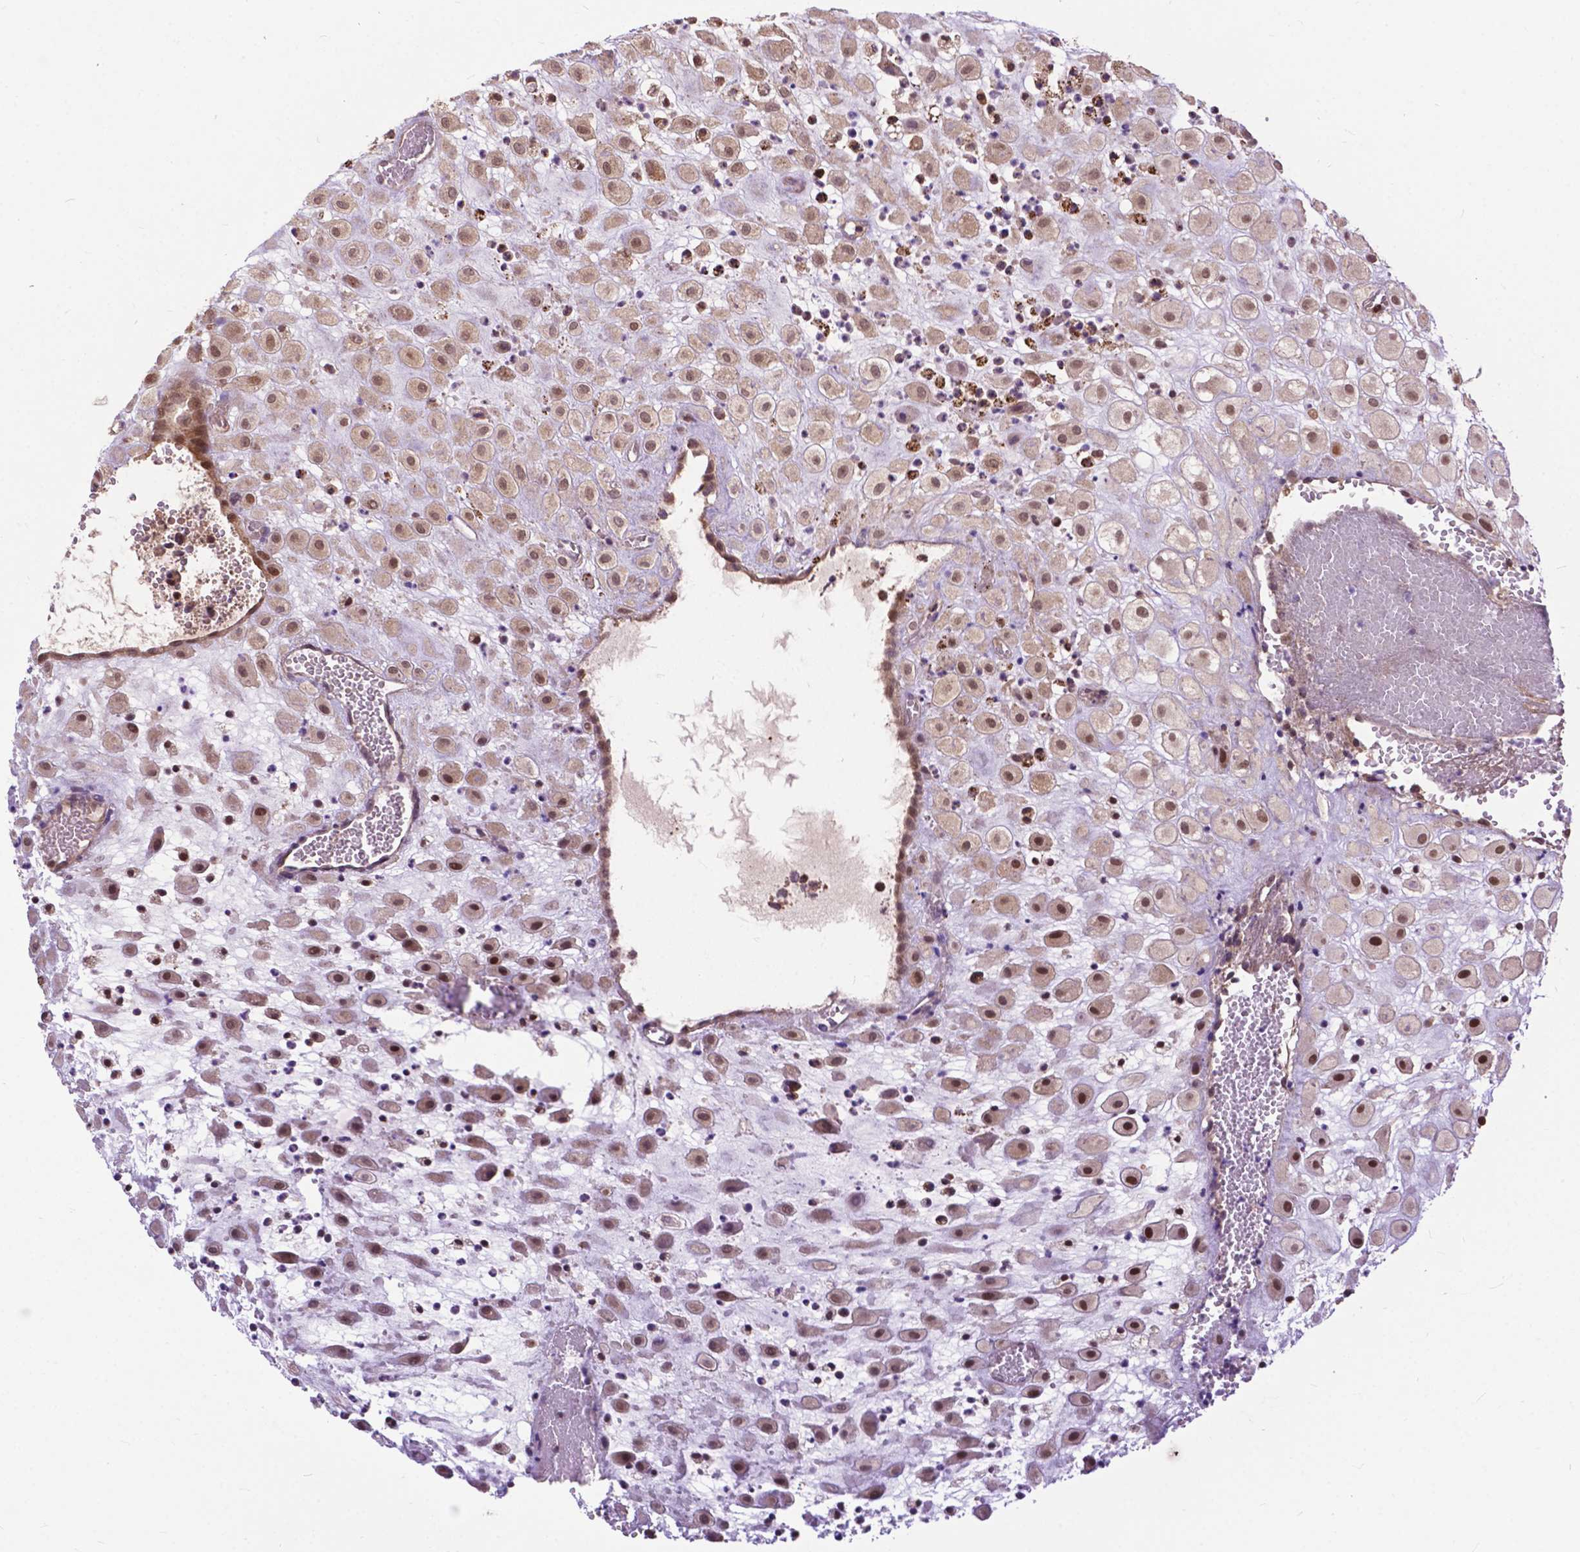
{"staining": {"intensity": "moderate", "quantity": ">75%", "location": "cytoplasmic/membranous,nuclear"}, "tissue": "placenta", "cell_type": "Decidual cells", "image_type": "normal", "snomed": [{"axis": "morphology", "description": "Normal tissue, NOS"}, {"axis": "topography", "description": "Placenta"}], "caption": "High-power microscopy captured an IHC micrograph of unremarkable placenta, revealing moderate cytoplasmic/membranous,nuclear staining in about >75% of decidual cells. (Stains: DAB (3,3'-diaminobenzidine) in brown, nuclei in blue, Microscopy: brightfield microscopy at high magnification).", "gene": "CHMP4A", "patient": {"sex": "female", "age": 24}}